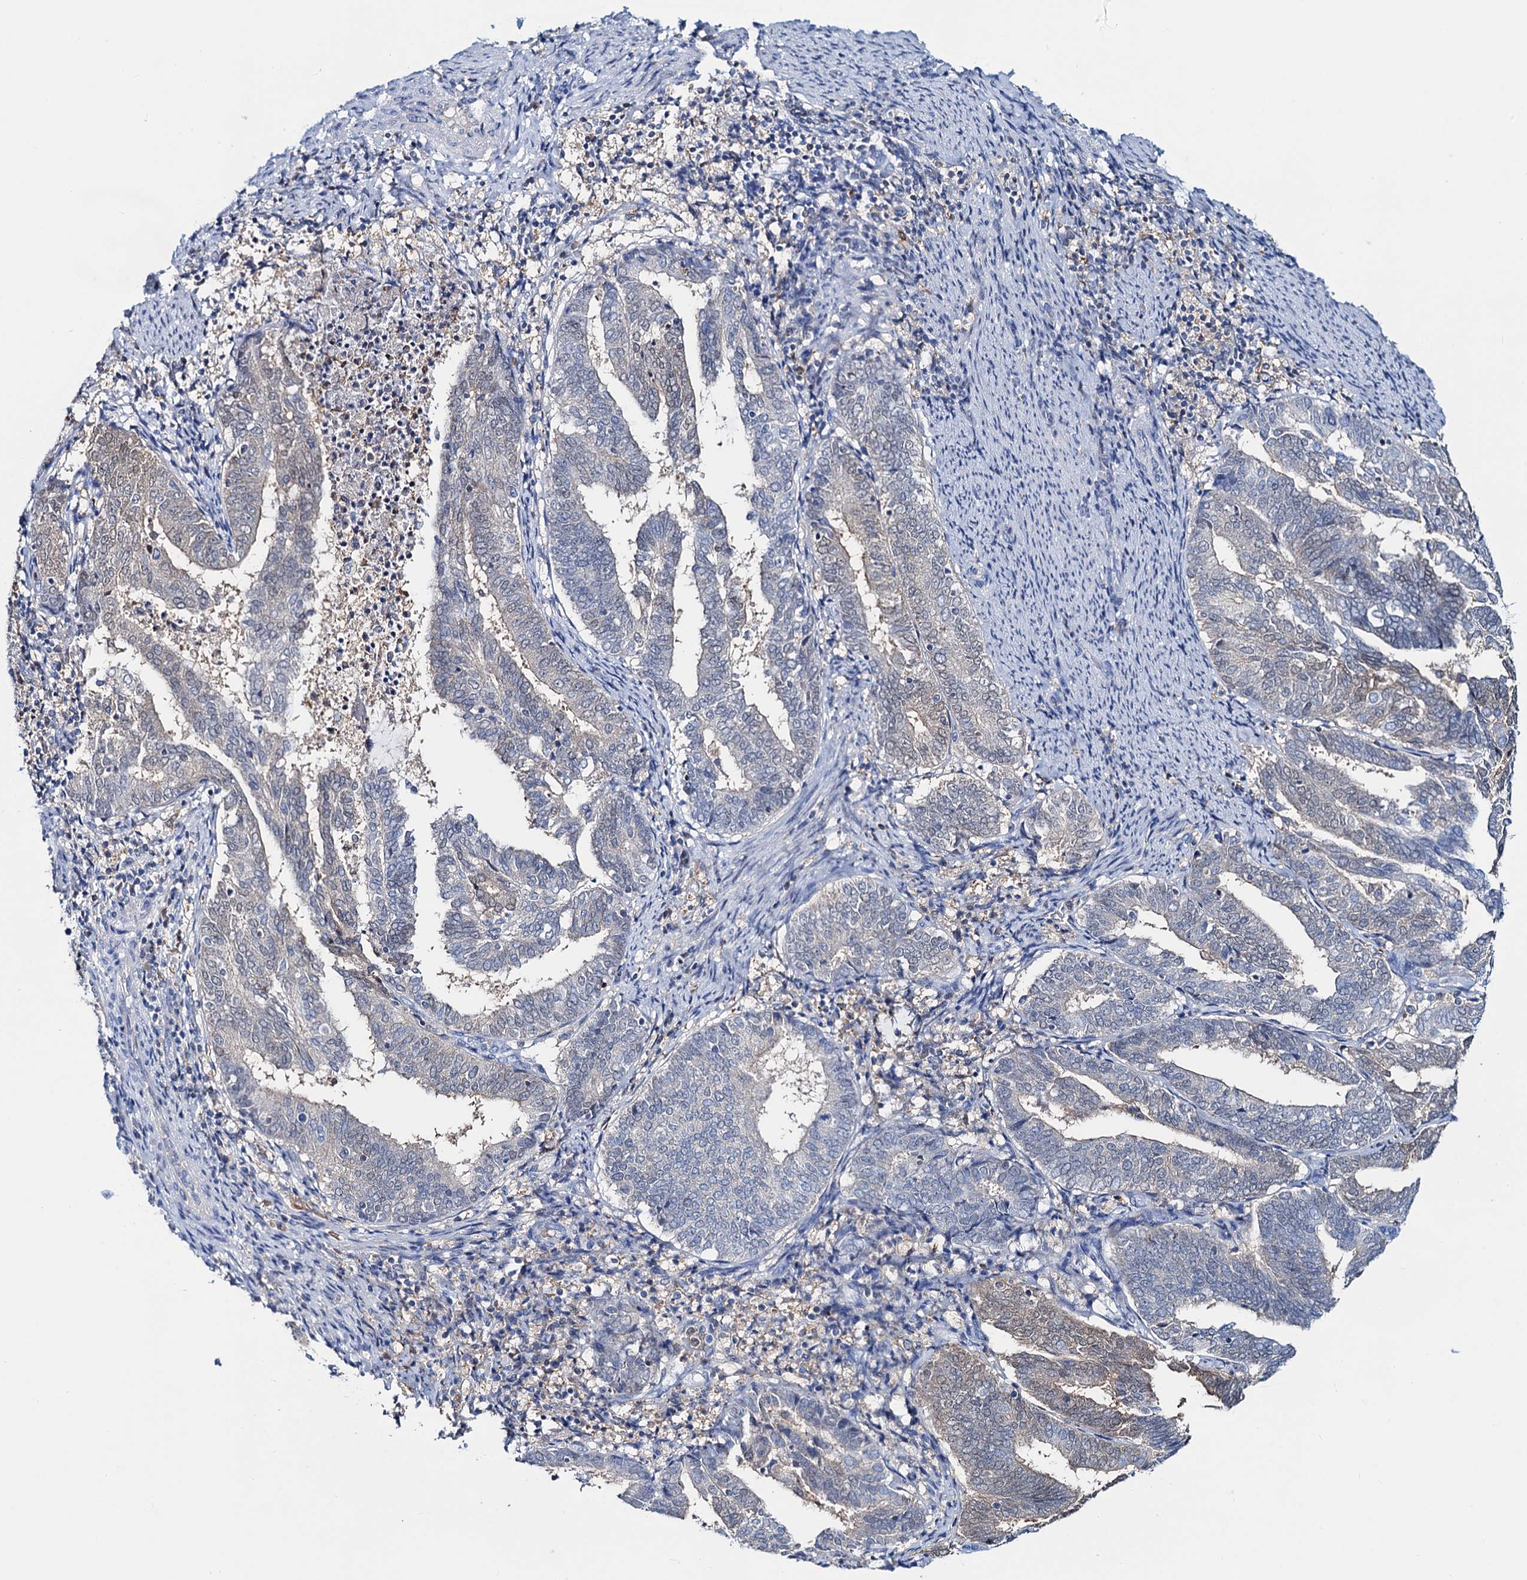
{"staining": {"intensity": "negative", "quantity": "none", "location": "none"}, "tissue": "endometrial cancer", "cell_type": "Tumor cells", "image_type": "cancer", "snomed": [{"axis": "morphology", "description": "Adenocarcinoma, NOS"}, {"axis": "topography", "description": "Endometrium"}], "caption": "DAB (3,3'-diaminobenzidine) immunohistochemical staining of adenocarcinoma (endometrial) shows no significant expression in tumor cells. (Stains: DAB immunohistochemistry (IHC) with hematoxylin counter stain, Microscopy: brightfield microscopy at high magnification).", "gene": "FAH", "patient": {"sex": "female", "age": 80}}